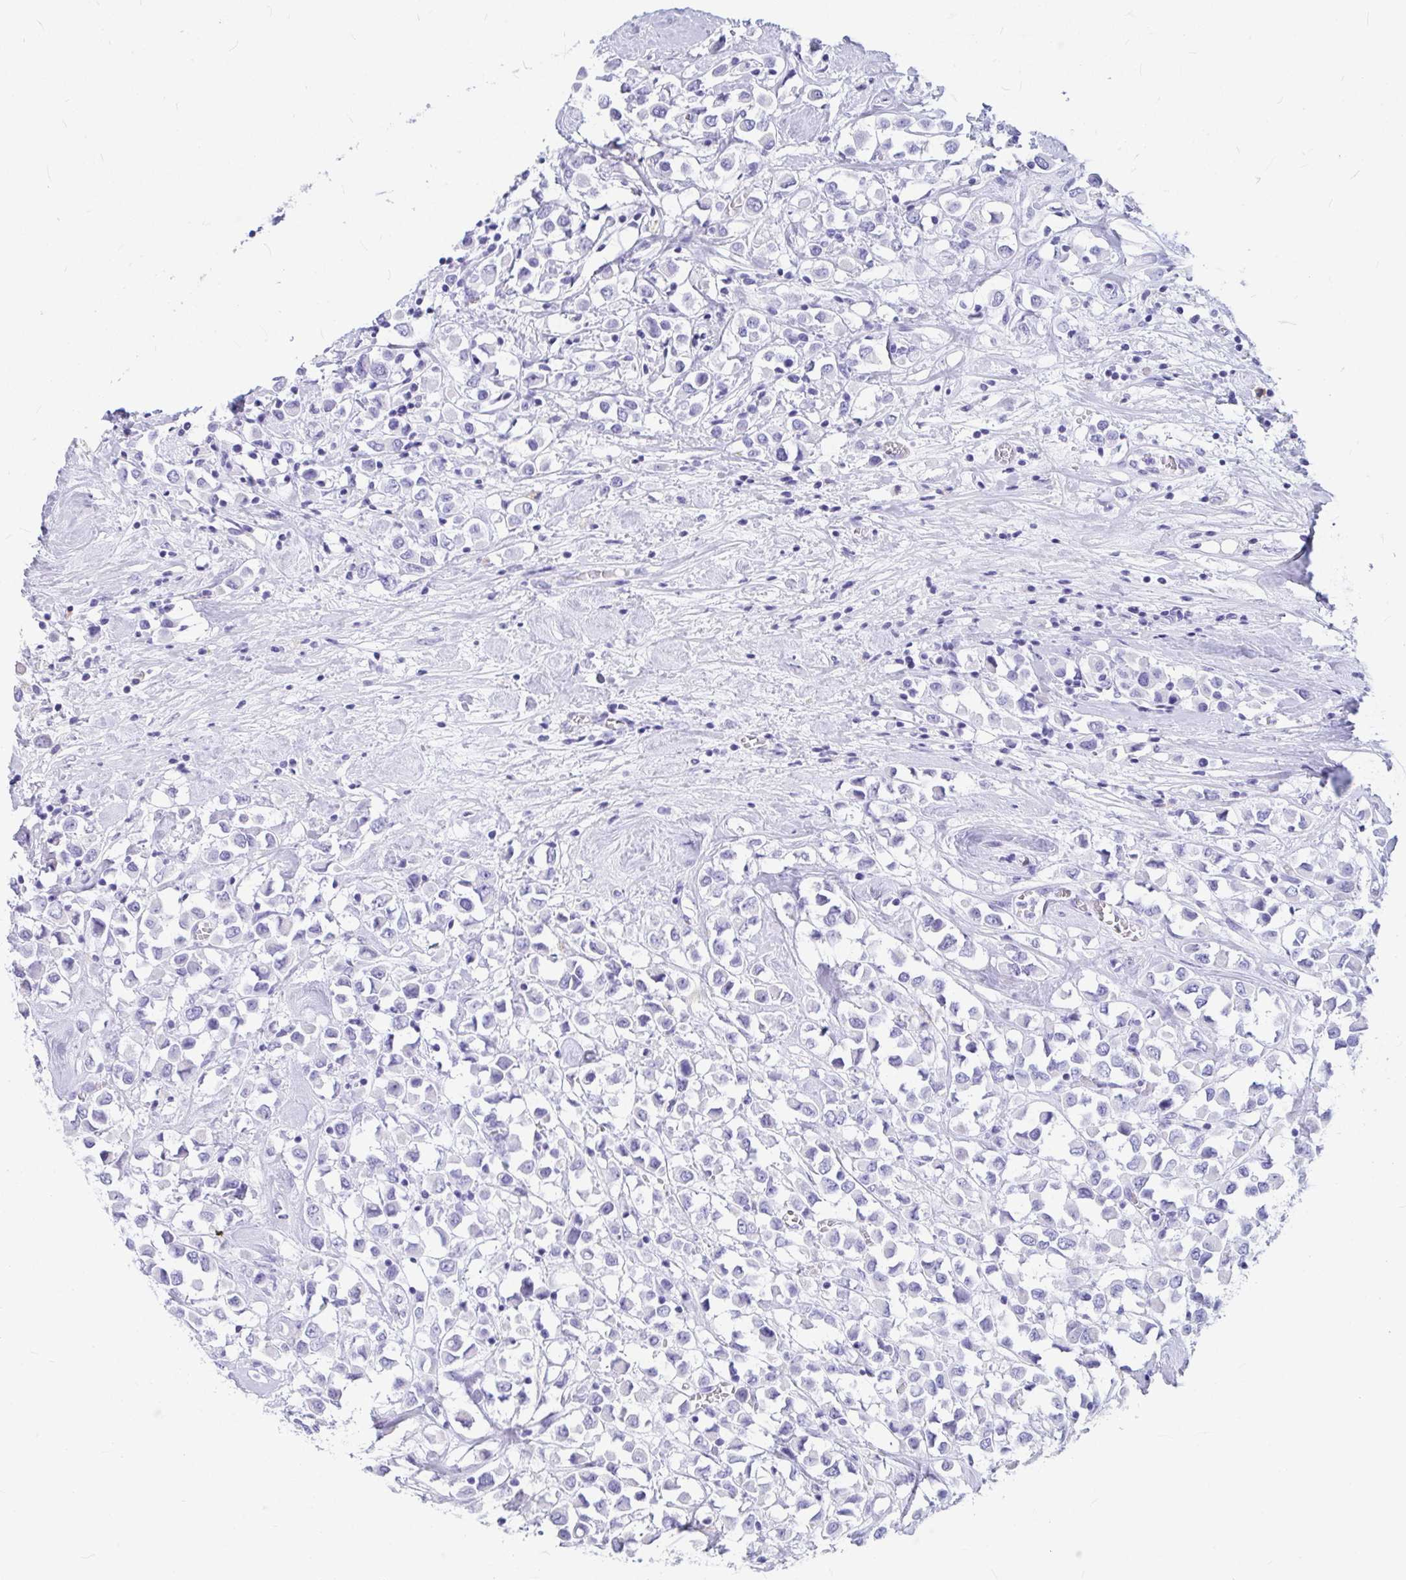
{"staining": {"intensity": "negative", "quantity": "none", "location": "none"}, "tissue": "breast cancer", "cell_type": "Tumor cells", "image_type": "cancer", "snomed": [{"axis": "morphology", "description": "Duct carcinoma"}, {"axis": "topography", "description": "Breast"}], "caption": "Immunohistochemical staining of human breast invasive ductal carcinoma displays no significant positivity in tumor cells. (DAB immunohistochemistry (IHC), high magnification).", "gene": "OR5J2", "patient": {"sex": "female", "age": 61}}